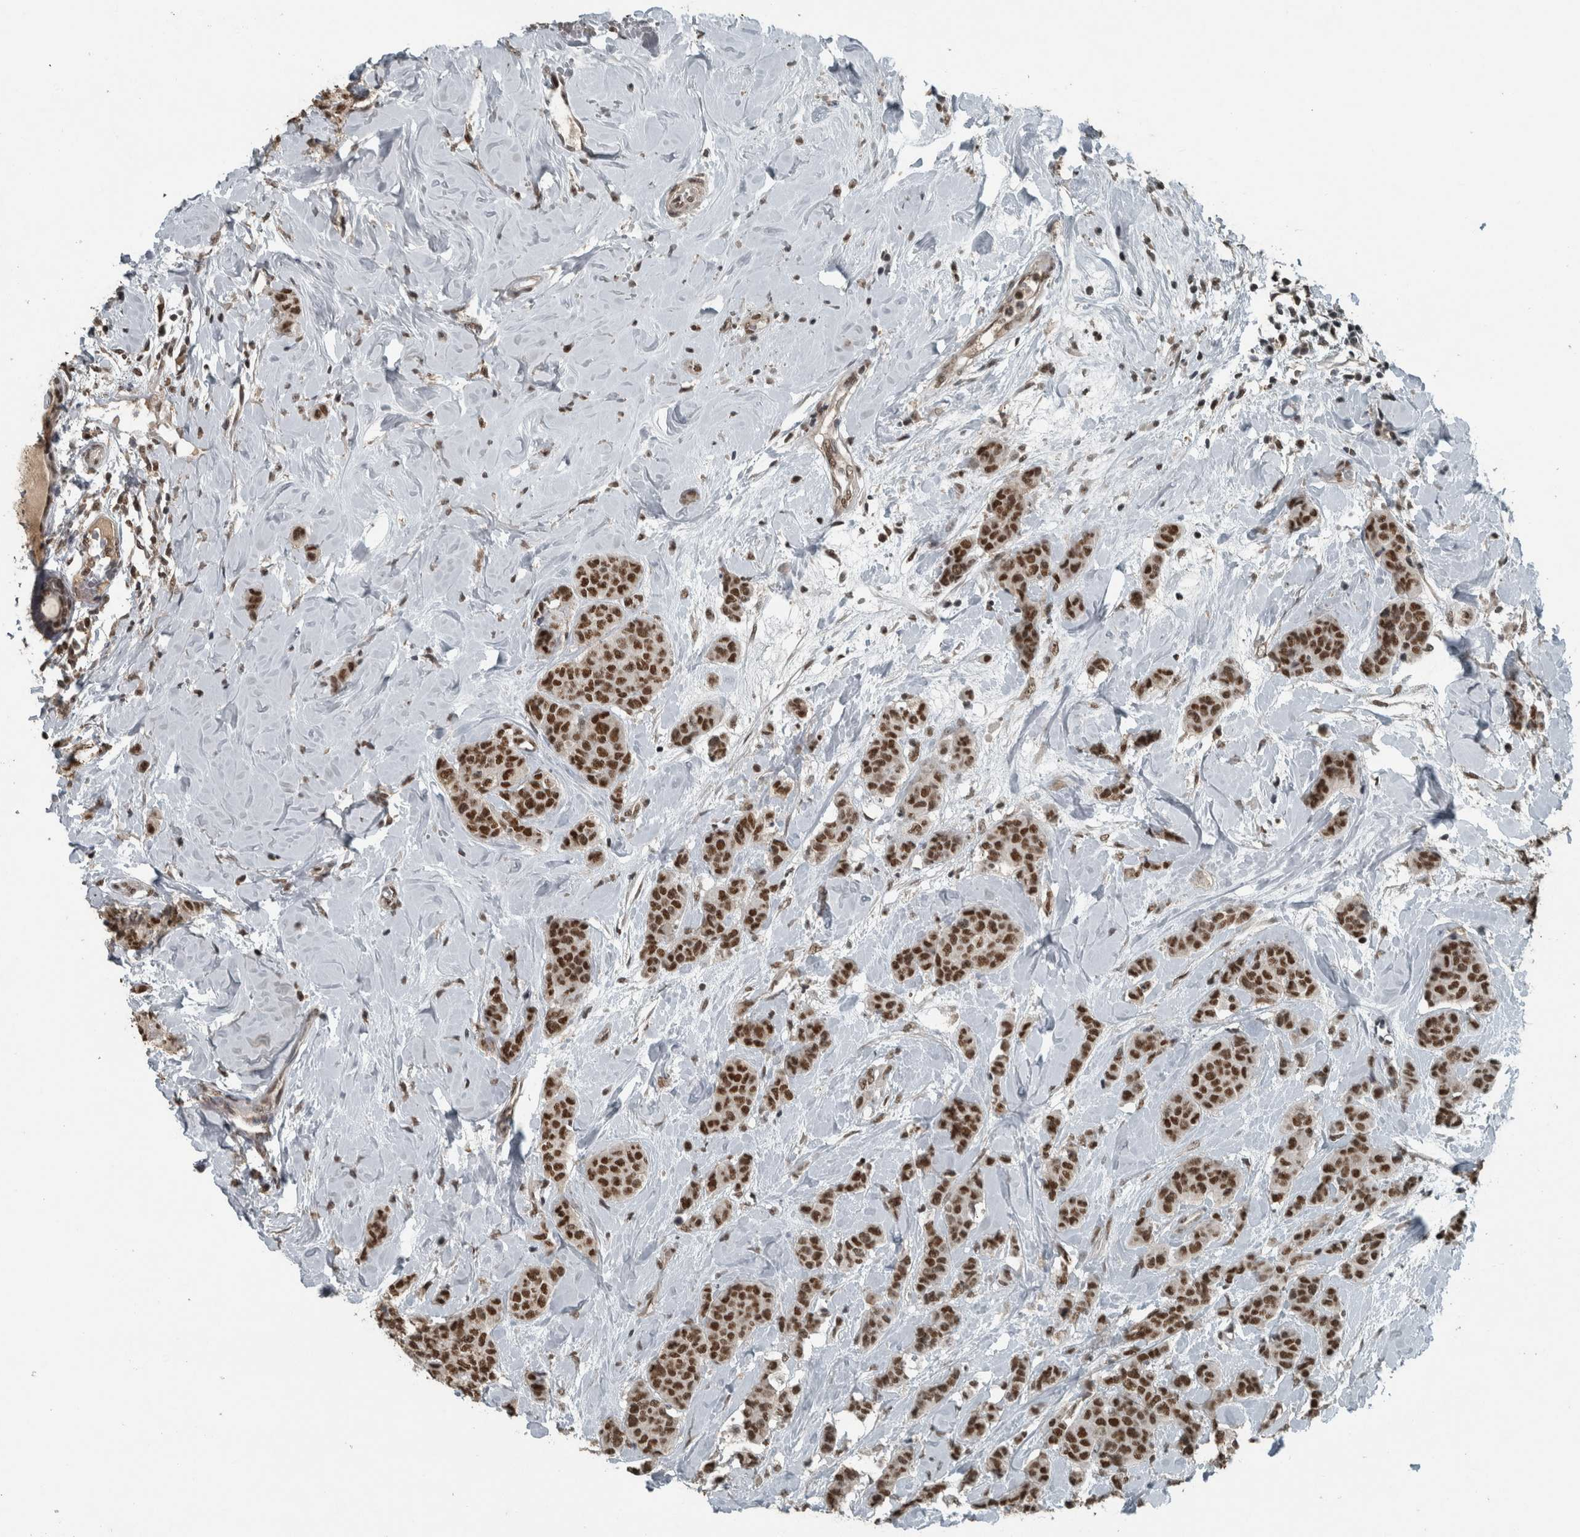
{"staining": {"intensity": "strong", "quantity": ">75%", "location": "nuclear"}, "tissue": "breast cancer", "cell_type": "Tumor cells", "image_type": "cancer", "snomed": [{"axis": "morphology", "description": "Normal tissue, NOS"}, {"axis": "morphology", "description": "Duct carcinoma"}, {"axis": "topography", "description": "Breast"}], "caption": "Brown immunohistochemical staining in human breast cancer reveals strong nuclear staining in about >75% of tumor cells.", "gene": "ZNF24", "patient": {"sex": "female", "age": 40}}